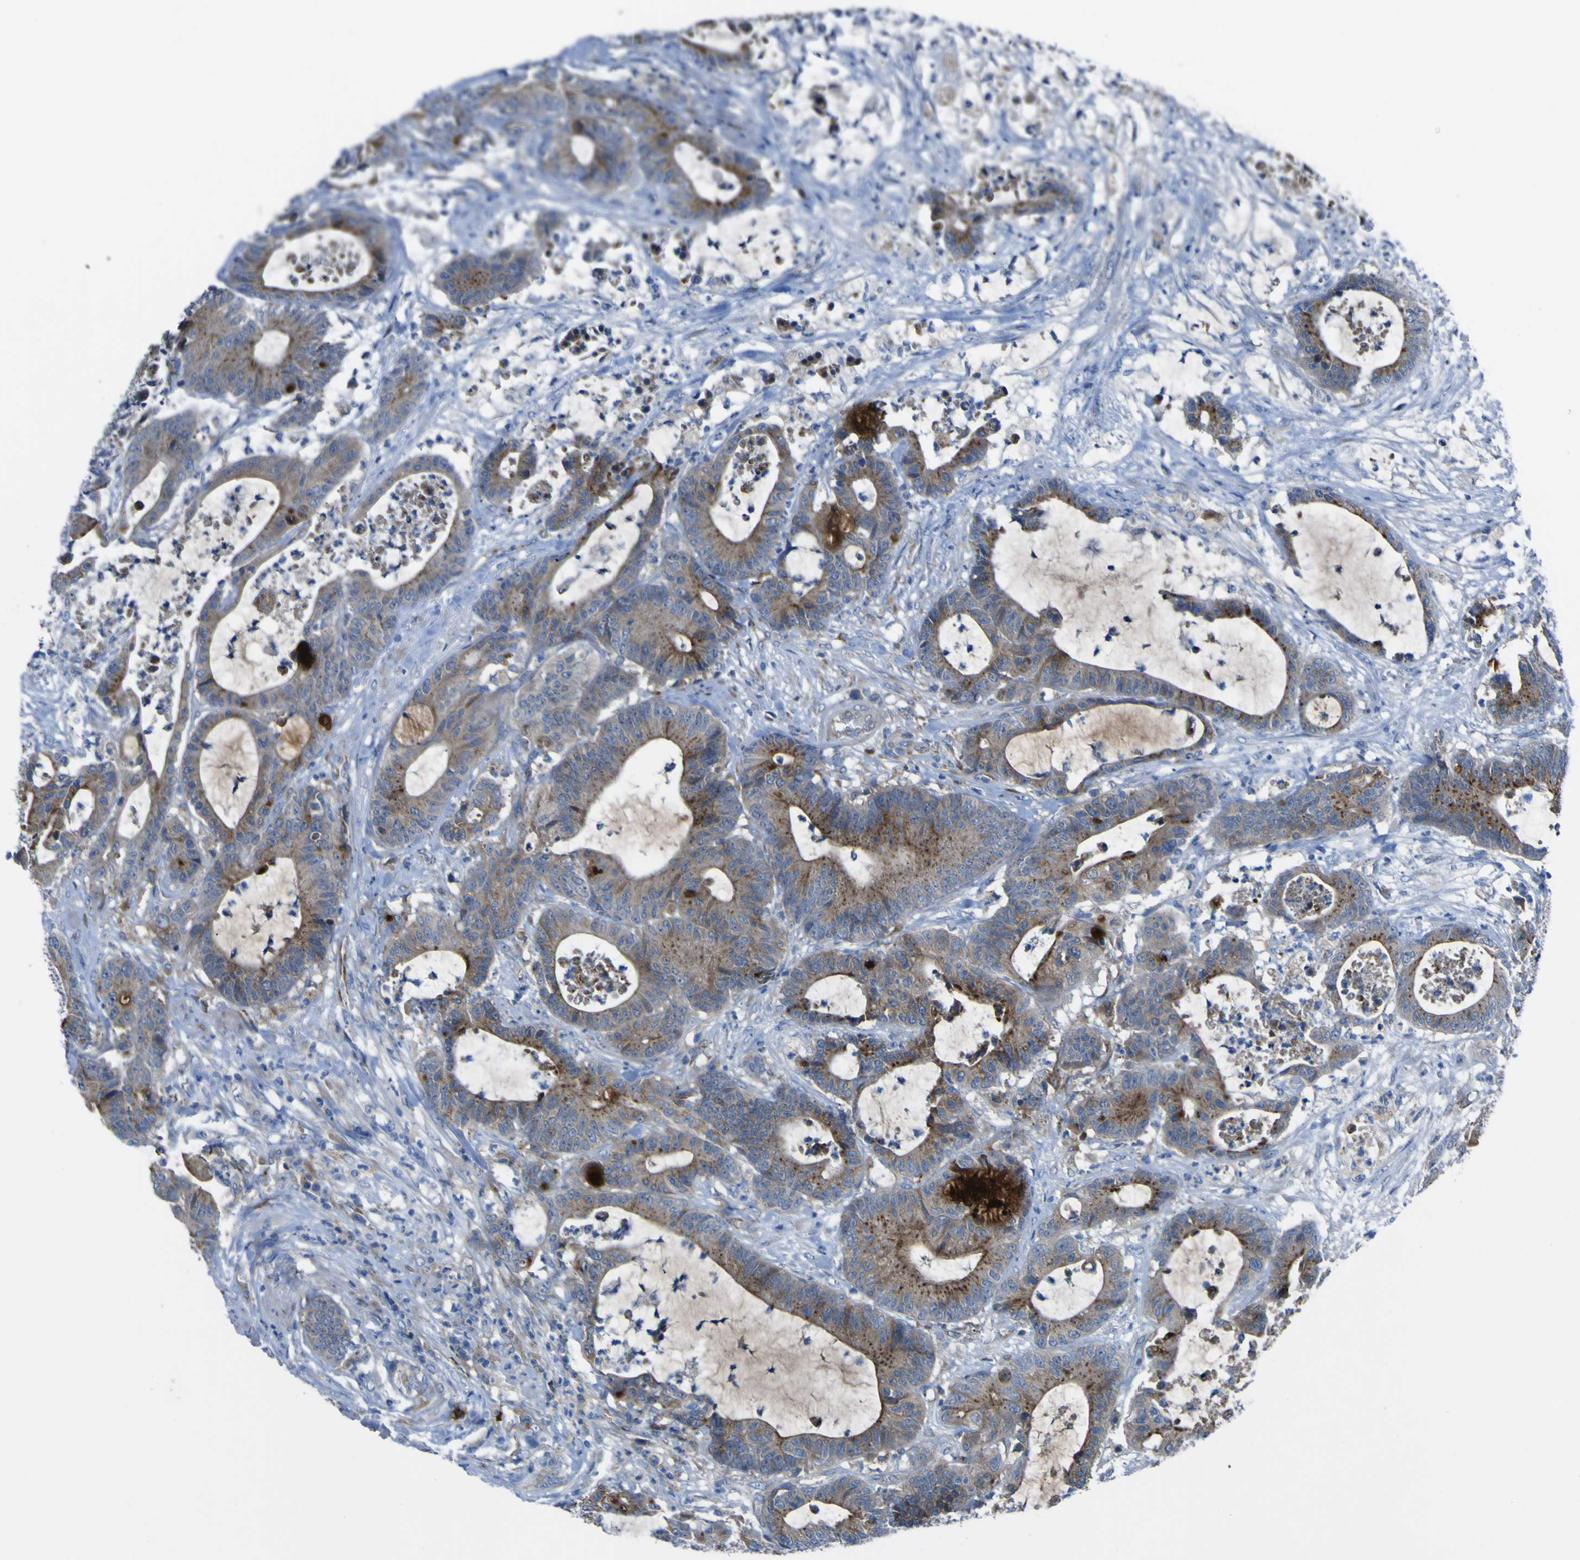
{"staining": {"intensity": "moderate", "quantity": ">75%", "location": "cytoplasmic/membranous"}, "tissue": "colorectal cancer", "cell_type": "Tumor cells", "image_type": "cancer", "snomed": [{"axis": "morphology", "description": "Adenocarcinoma, NOS"}, {"axis": "topography", "description": "Colon"}], "caption": "Brown immunohistochemical staining in human colorectal cancer (adenocarcinoma) demonstrates moderate cytoplasmic/membranous staining in approximately >75% of tumor cells.", "gene": "CST3", "patient": {"sex": "female", "age": 84}}